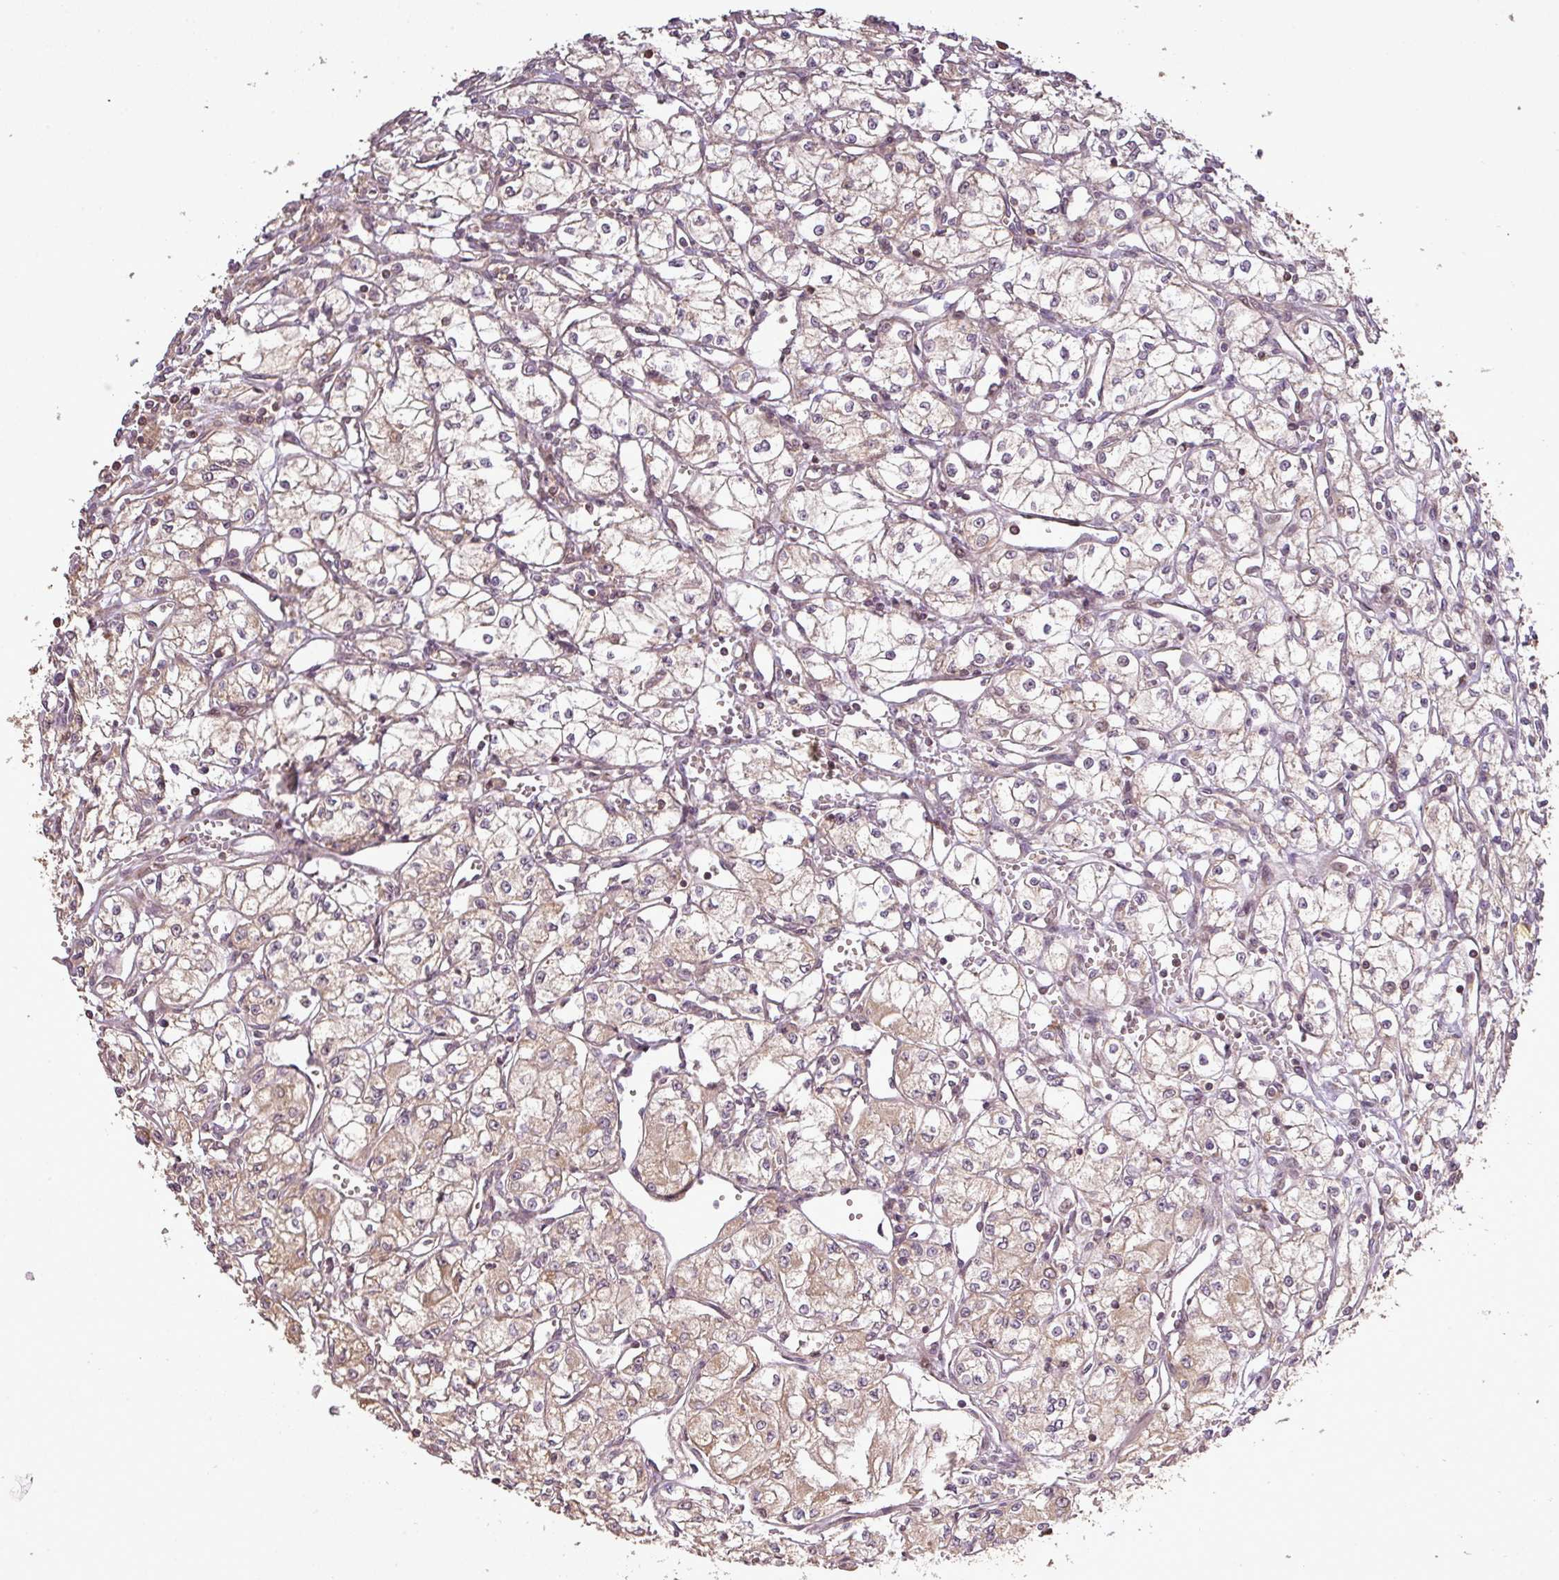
{"staining": {"intensity": "weak", "quantity": "<25%", "location": "cytoplasmic/membranous"}, "tissue": "renal cancer", "cell_type": "Tumor cells", "image_type": "cancer", "snomed": [{"axis": "morphology", "description": "Adenocarcinoma, NOS"}, {"axis": "topography", "description": "Kidney"}], "caption": "Renal cancer (adenocarcinoma) was stained to show a protein in brown. There is no significant expression in tumor cells.", "gene": "FAIM", "patient": {"sex": "male", "age": 59}}